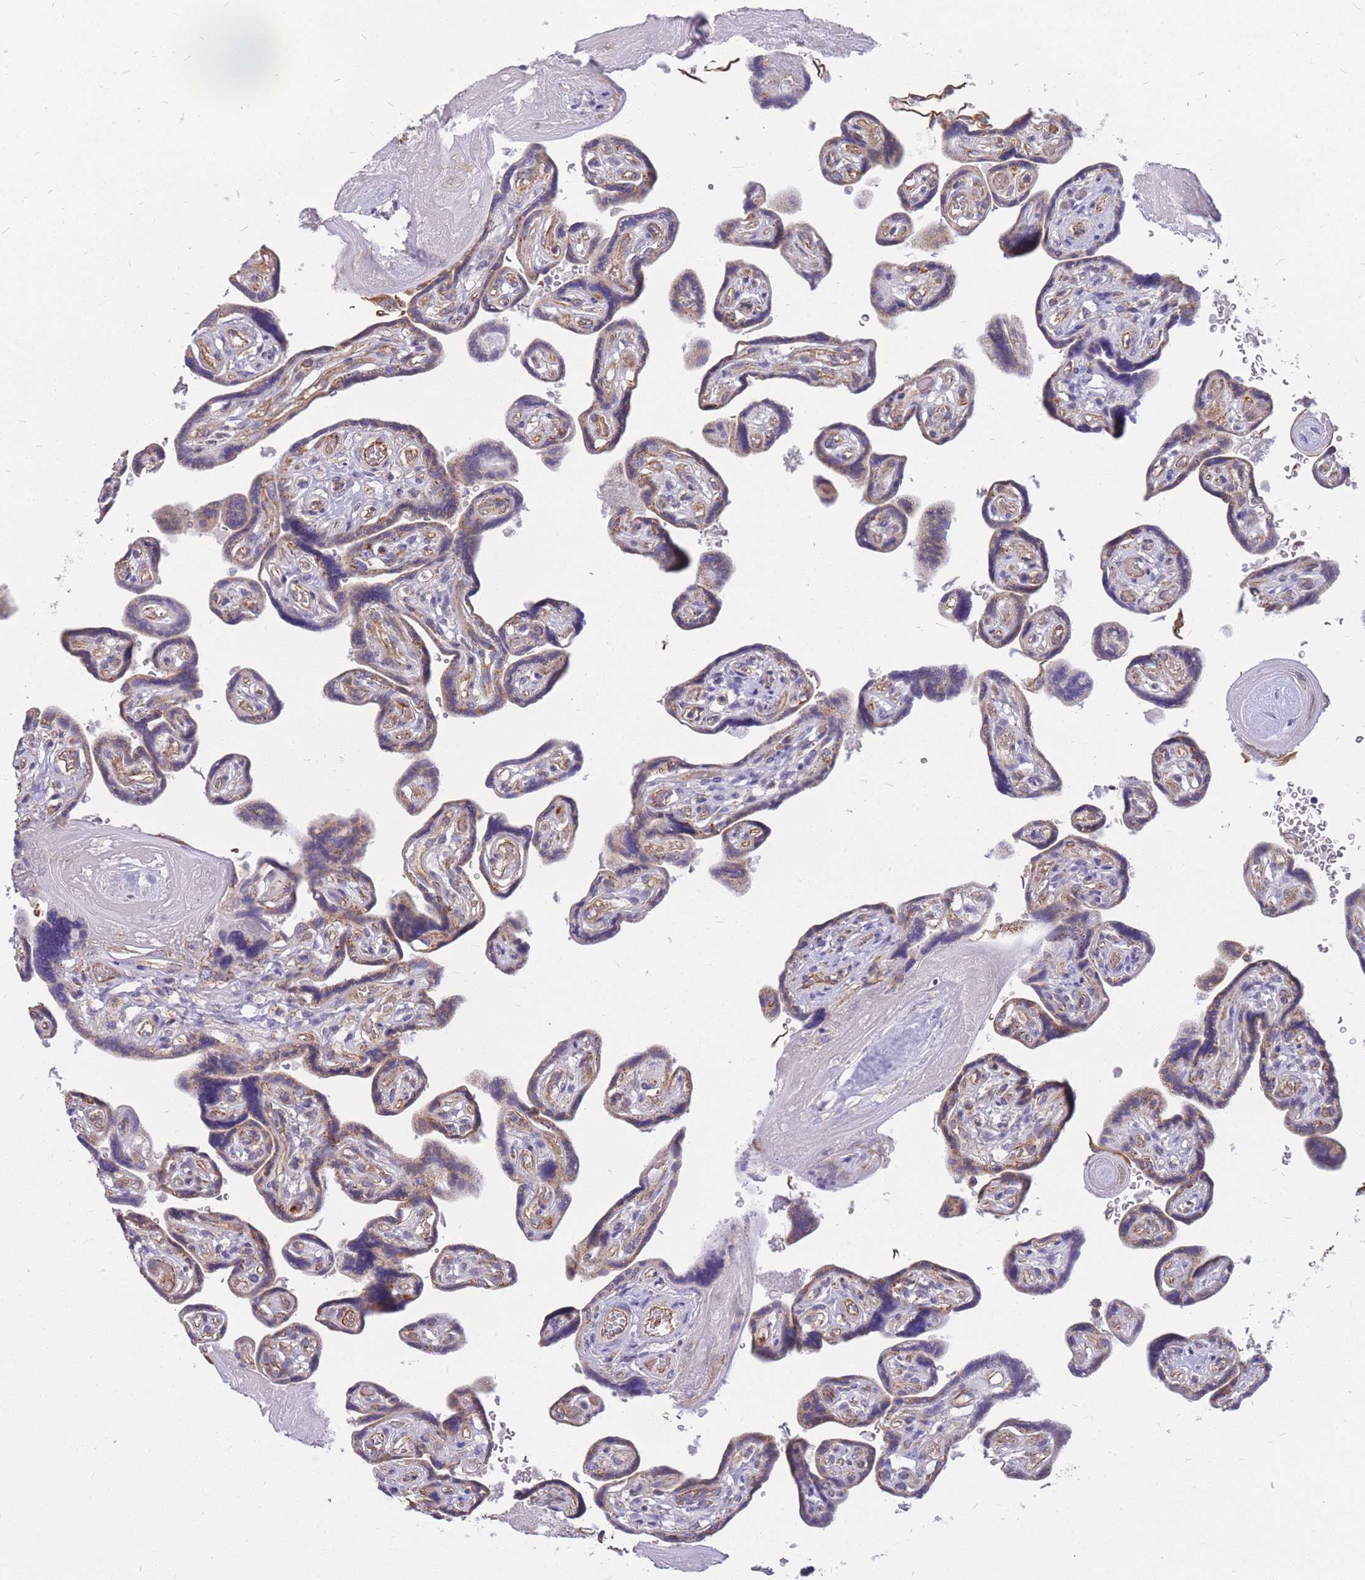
{"staining": {"intensity": "weak", "quantity": "25%-75%", "location": "cytoplasmic/membranous"}, "tissue": "placenta", "cell_type": "Decidual cells", "image_type": "normal", "snomed": [{"axis": "morphology", "description": "Normal tissue, NOS"}, {"axis": "topography", "description": "Placenta"}], "caption": "IHC of normal placenta exhibits low levels of weak cytoplasmic/membranous positivity in approximately 25%-75% of decidual cells. (Brightfield microscopy of DAB IHC at high magnification).", "gene": "MRPS9", "patient": {"sex": "female", "age": 32}}